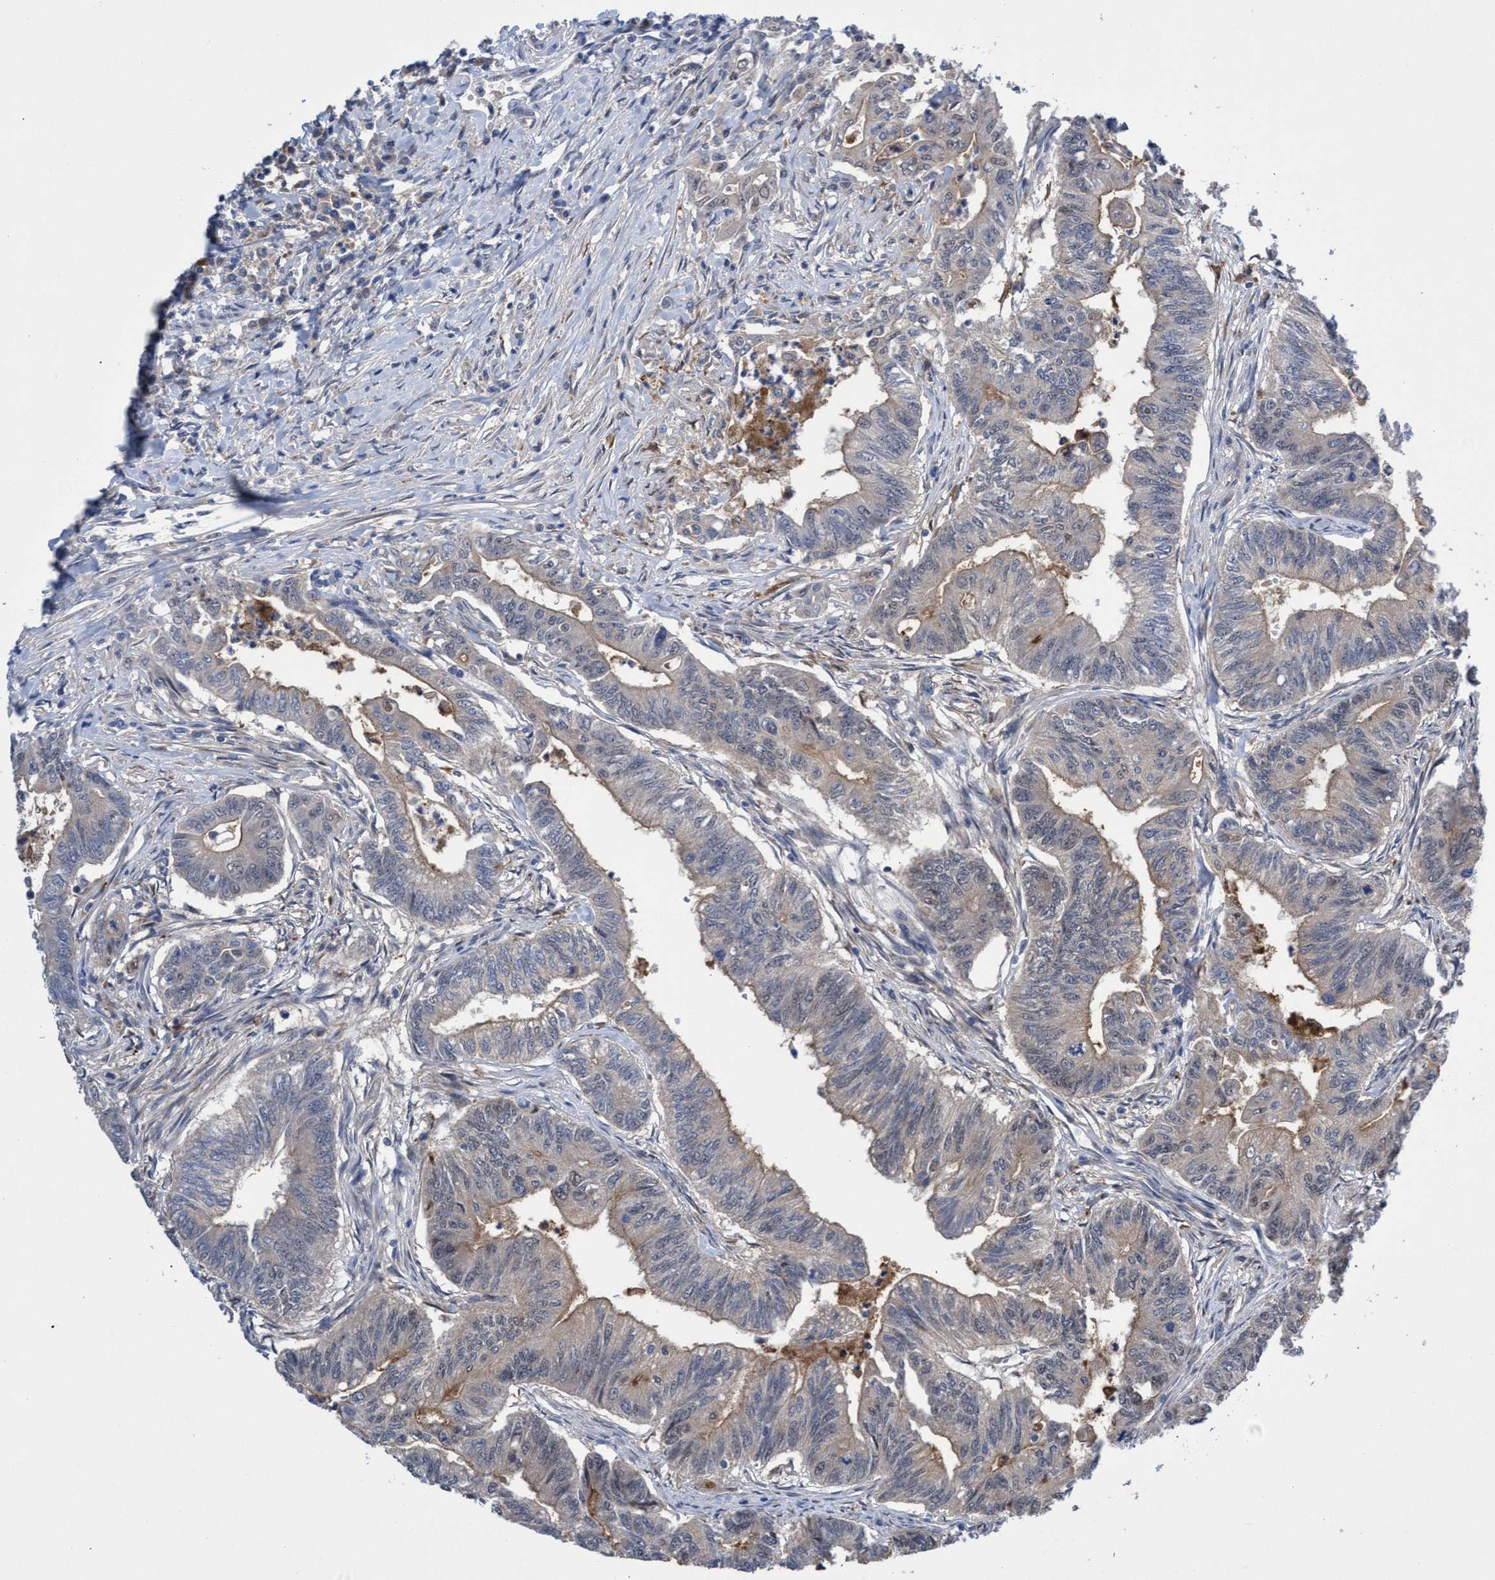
{"staining": {"intensity": "weak", "quantity": "<25%", "location": "cytoplasmic/membranous"}, "tissue": "colorectal cancer", "cell_type": "Tumor cells", "image_type": "cancer", "snomed": [{"axis": "morphology", "description": "Adenoma, NOS"}, {"axis": "morphology", "description": "Adenocarcinoma, NOS"}, {"axis": "topography", "description": "Colon"}], "caption": "A photomicrograph of colorectal cancer (adenocarcinoma) stained for a protein demonstrates no brown staining in tumor cells.", "gene": "SVEP1", "patient": {"sex": "male", "age": 79}}